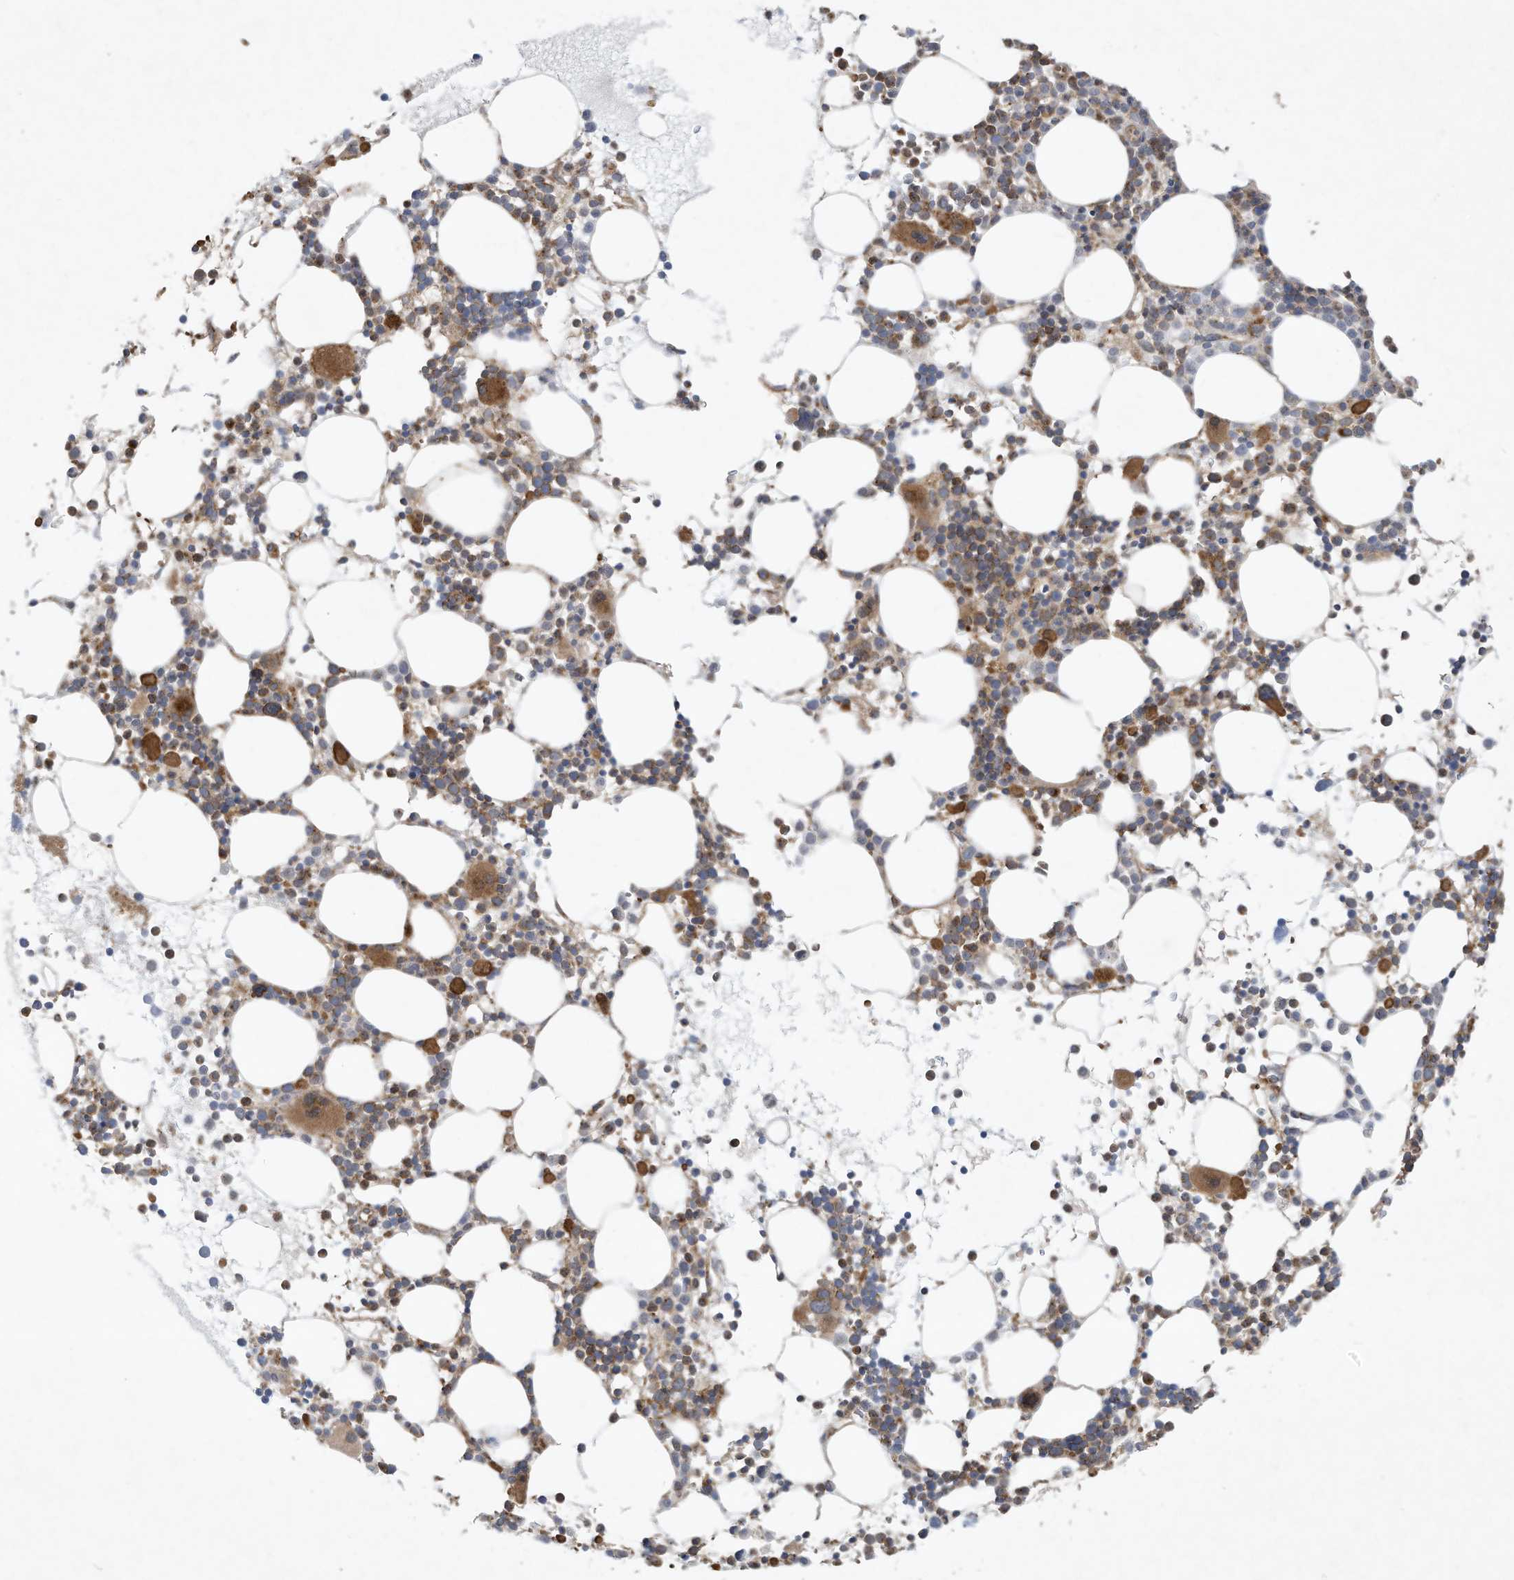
{"staining": {"intensity": "moderate", "quantity": "25%-75%", "location": "cytoplasmic/membranous"}, "tissue": "bone marrow", "cell_type": "Hematopoietic cells", "image_type": "normal", "snomed": [{"axis": "morphology", "description": "Normal tissue, NOS"}, {"axis": "topography", "description": "Bone marrow"}], "caption": "This photomicrograph exhibits immunohistochemistry (IHC) staining of benign human bone marrow, with medium moderate cytoplasmic/membranous positivity in approximately 25%-75% of hematopoietic cells.", "gene": "C2orf74", "patient": {"sex": "female", "age": 62}}